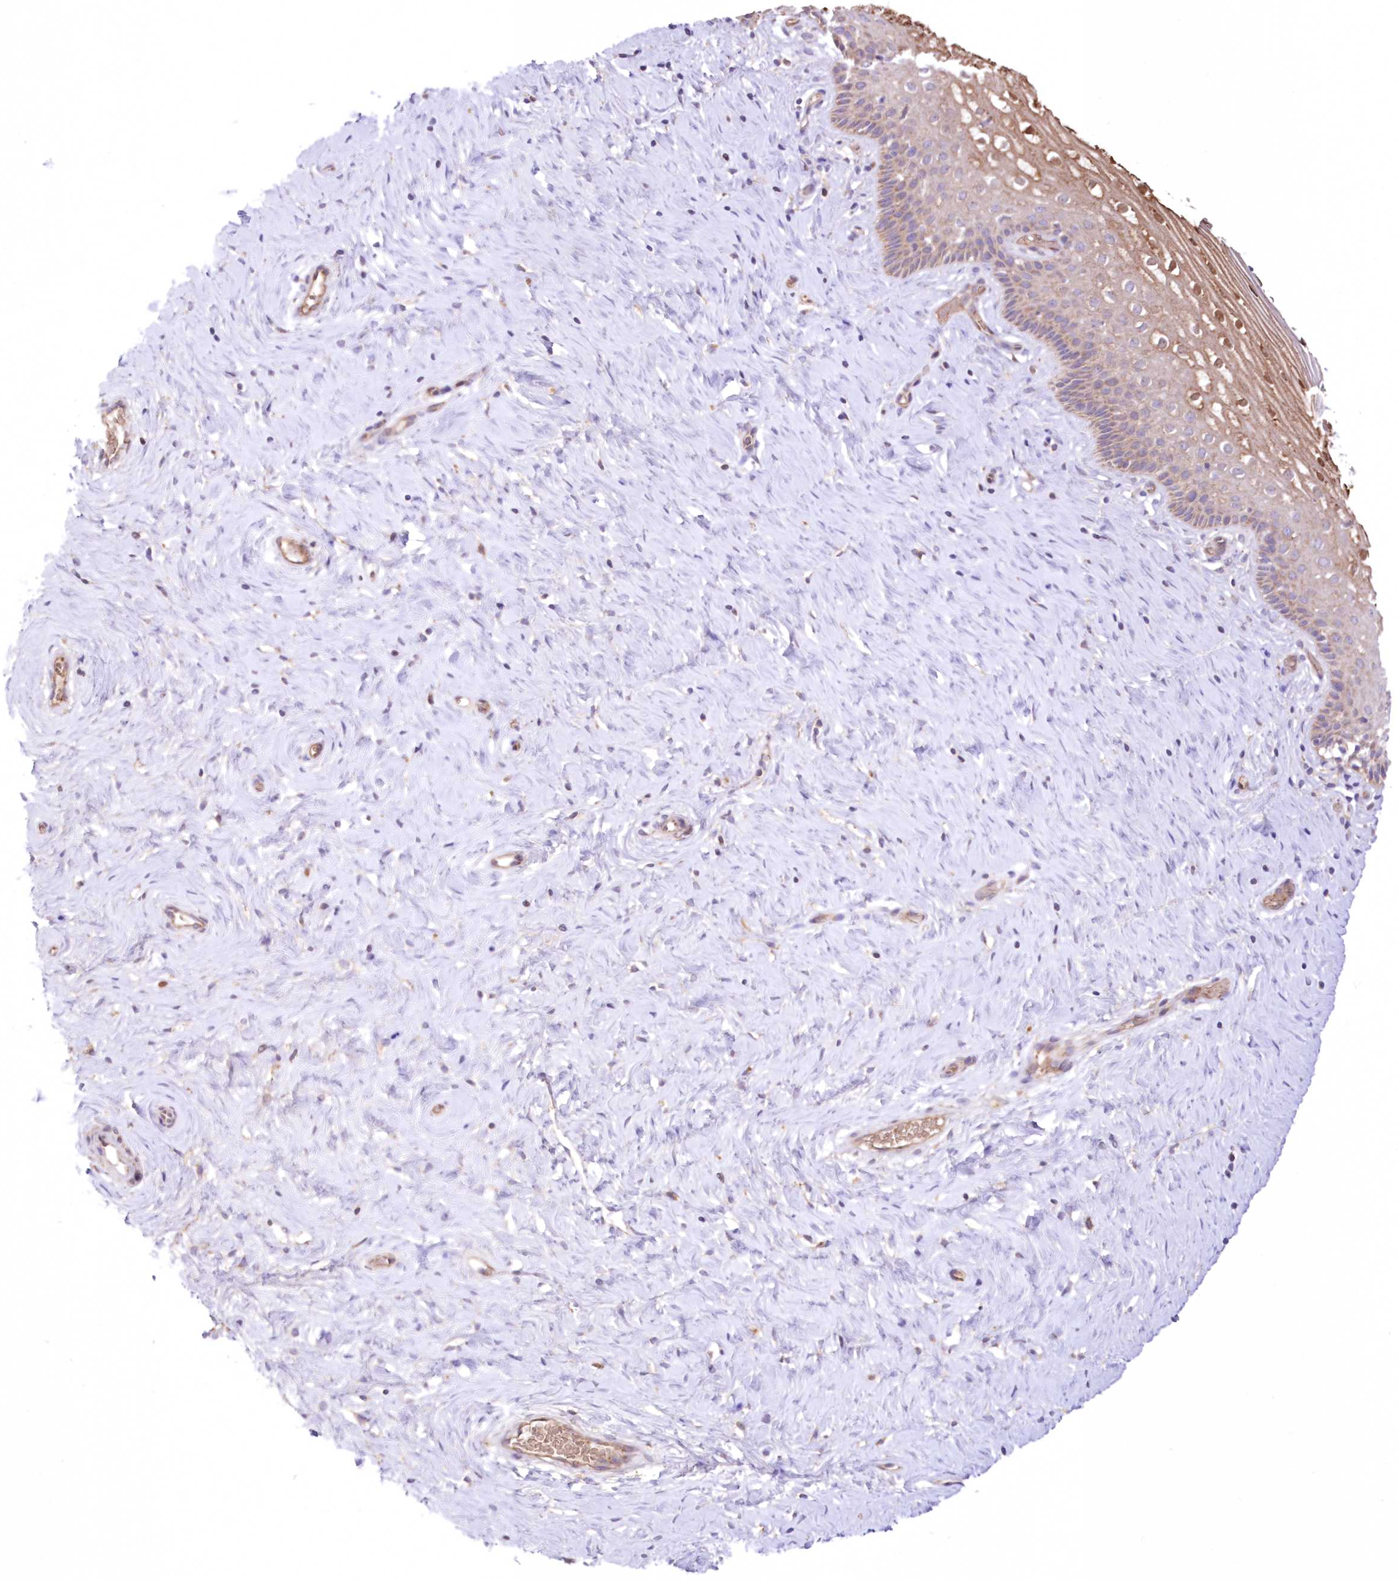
{"staining": {"intensity": "moderate", "quantity": "25%-75%", "location": "cytoplasmic/membranous"}, "tissue": "cervix", "cell_type": "Glandular cells", "image_type": "normal", "snomed": [{"axis": "morphology", "description": "Normal tissue, NOS"}, {"axis": "topography", "description": "Cervix"}], "caption": "A brown stain shows moderate cytoplasmic/membranous positivity of a protein in glandular cells of benign cervix.", "gene": "FCHO2", "patient": {"sex": "female", "age": 33}}